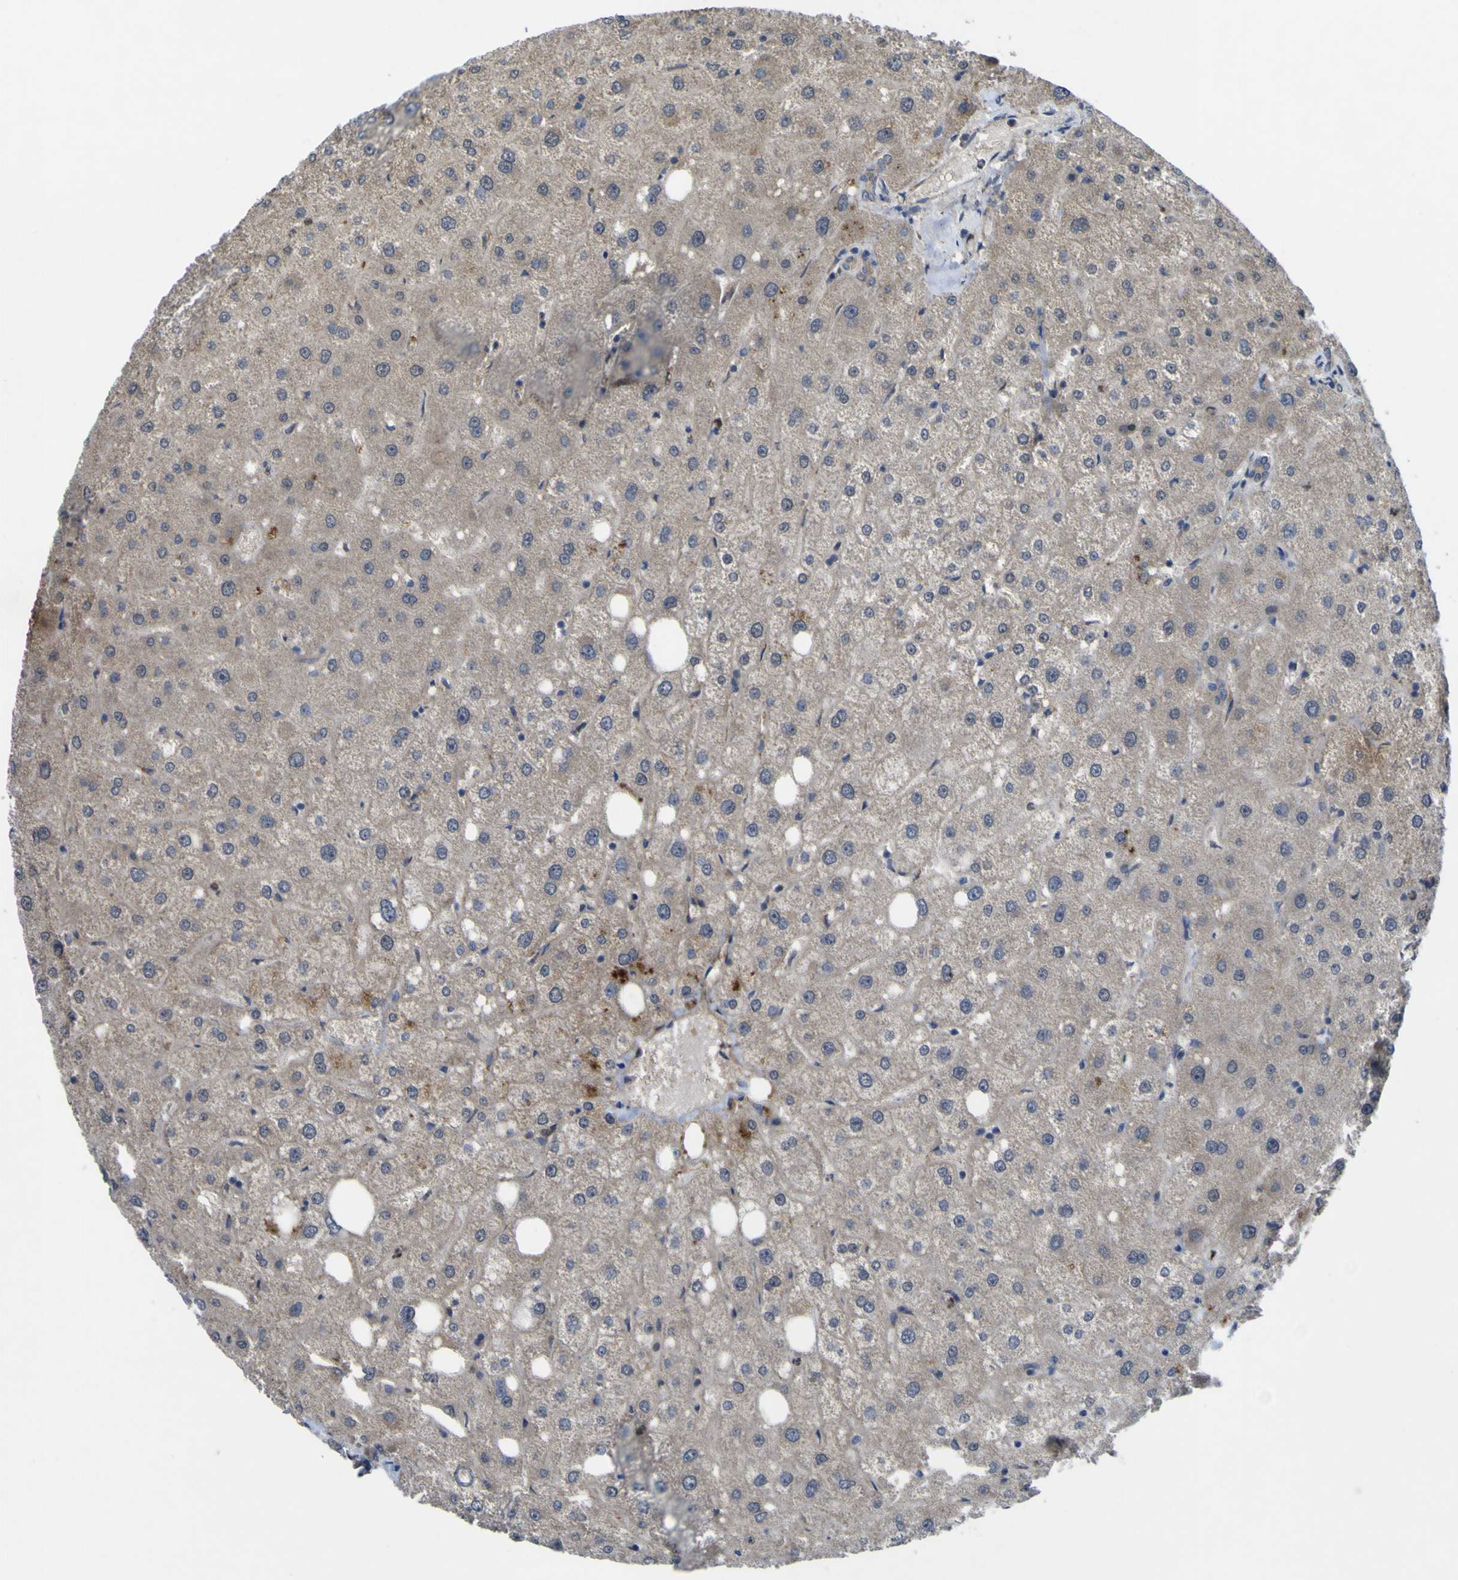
{"staining": {"intensity": "weak", "quantity": "<25%", "location": "cytoplasmic/membranous"}, "tissue": "liver", "cell_type": "Cholangiocytes", "image_type": "normal", "snomed": [{"axis": "morphology", "description": "Normal tissue, NOS"}, {"axis": "topography", "description": "Liver"}], "caption": "The micrograph displays no staining of cholangiocytes in benign liver. (Stains: DAB IHC with hematoxylin counter stain, Microscopy: brightfield microscopy at high magnification).", "gene": "IRAK2", "patient": {"sex": "male", "age": 73}}